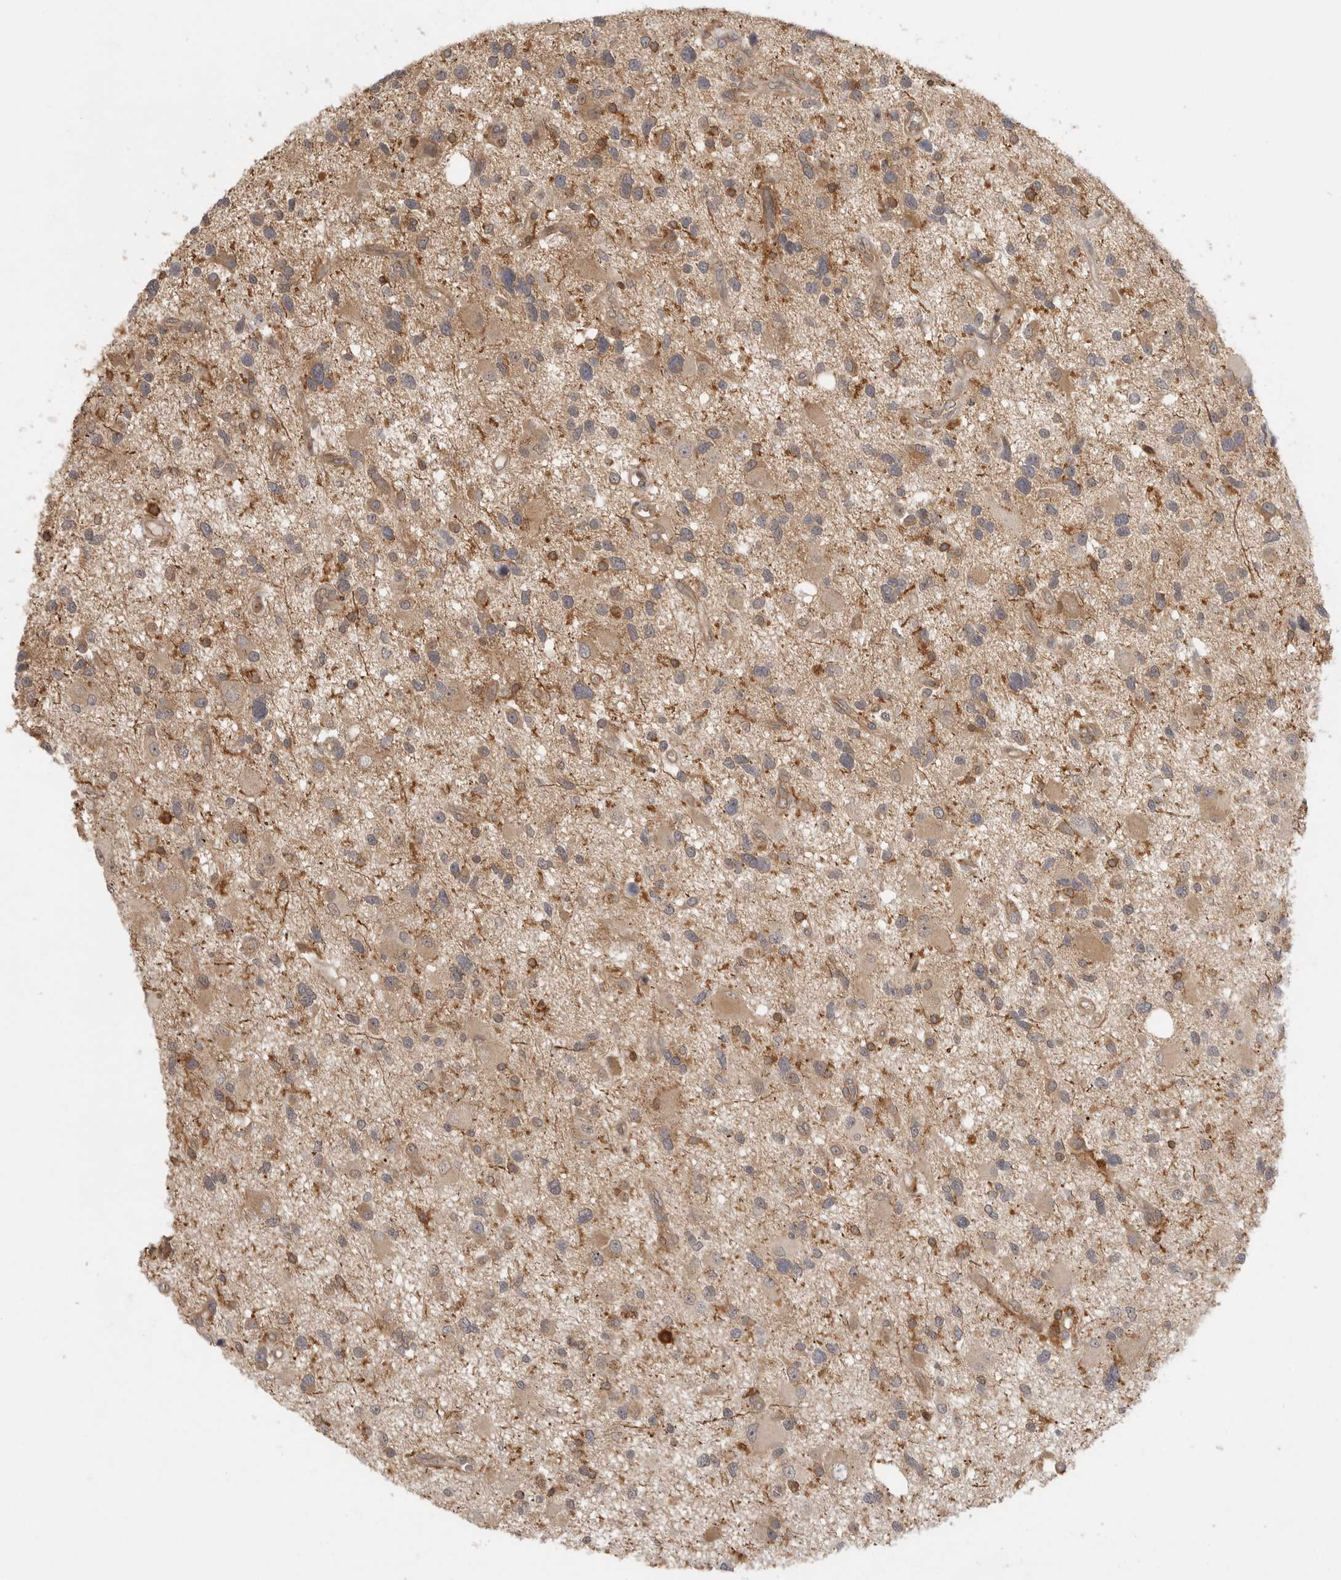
{"staining": {"intensity": "weak", "quantity": ">75%", "location": "cytoplasmic/membranous"}, "tissue": "glioma", "cell_type": "Tumor cells", "image_type": "cancer", "snomed": [{"axis": "morphology", "description": "Glioma, malignant, High grade"}, {"axis": "topography", "description": "Brain"}], "caption": "There is low levels of weak cytoplasmic/membranous expression in tumor cells of malignant glioma (high-grade), as demonstrated by immunohistochemical staining (brown color).", "gene": "DBNL", "patient": {"sex": "male", "age": 33}}